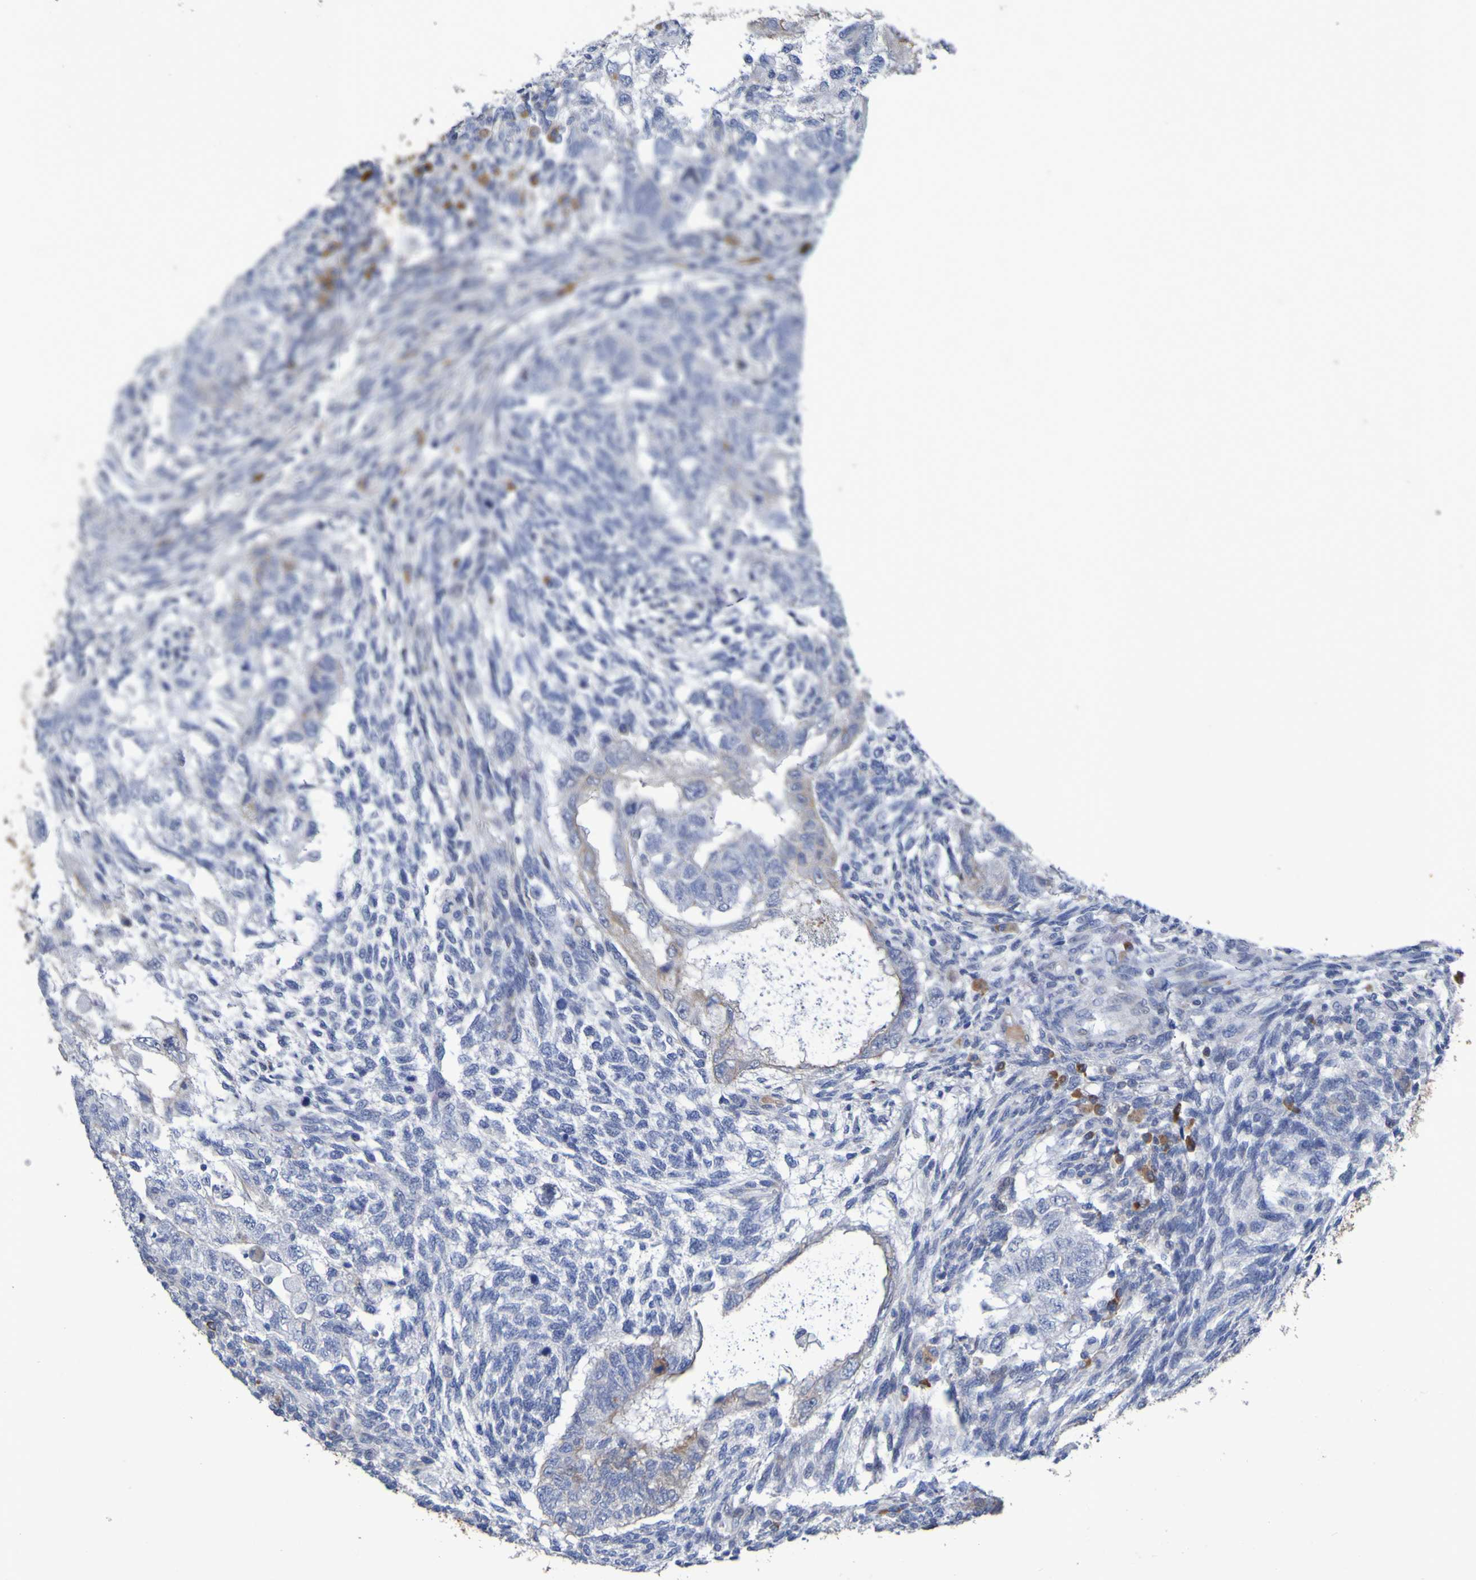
{"staining": {"intensity": "weak", "quantity": "<25%", "location": "cytoplasmic/membranous"}, "tissue": "testis cancer", "cell_type": "Tumor cells", "image_type": "cancer", "snomed": [{"axis": "morphology", "description": "Normal tissue, NOS"}, {"axis": "morphology", "description": "Carcinoma, Embryonal, NOS"}, {"axis": "topography", "description": "Testis"}], "caption": "A micrograph of embryonal carcinoma (testis) stained for a protein reveals no brown staining in tumor cells.", "gene": "C11orf24", "patient": {"sex": "male", "age": 36}}